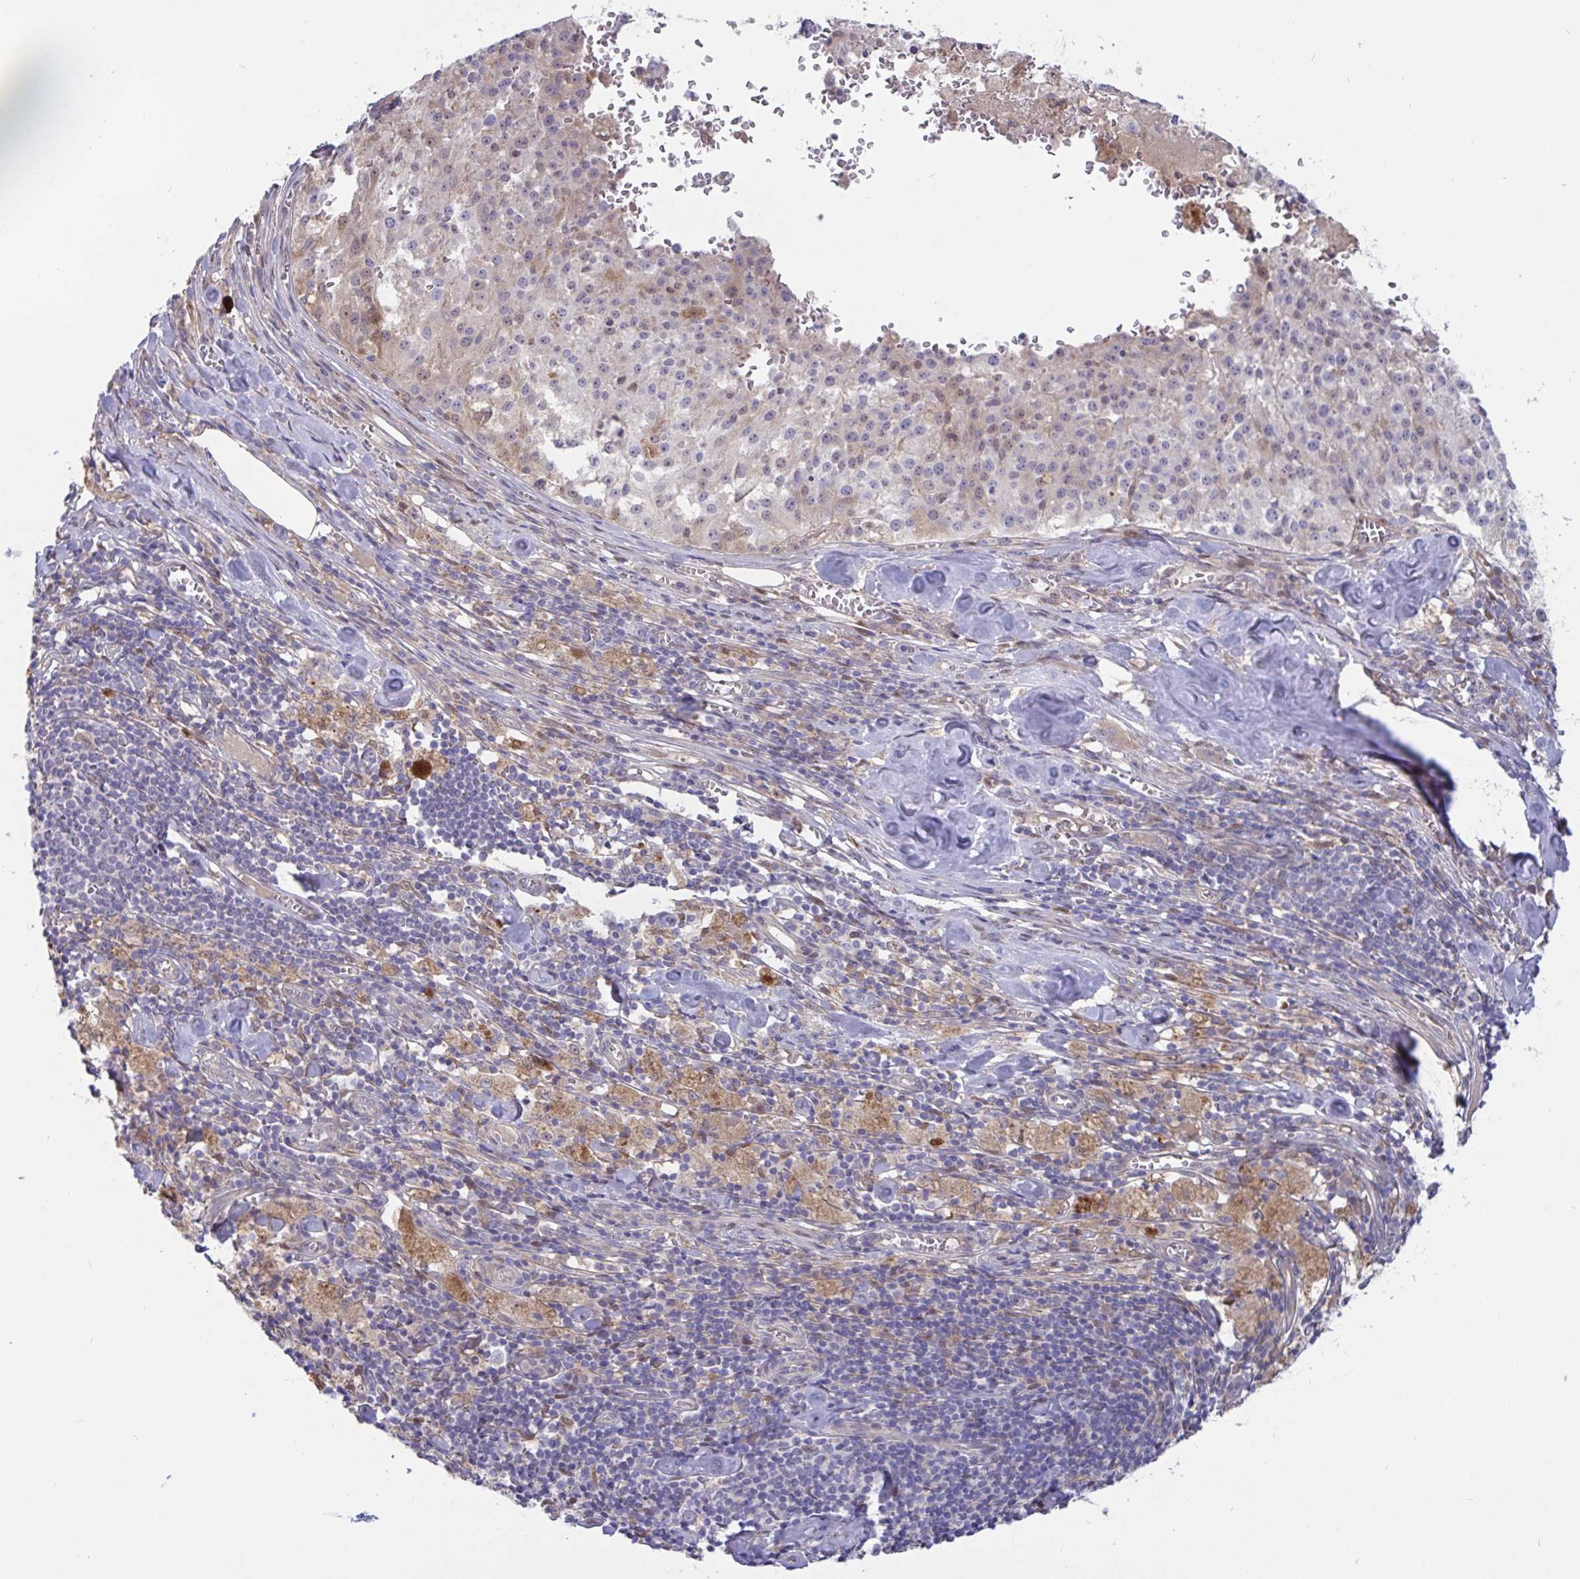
{"staining": {"intensity": "negative", "quantity": "none", "location": "none"}, "tissue": "melanoma", "cell_type": "Tumor cells", "image_type": "cancer", "snomed": [{"axis": "morphology", "description": "Malignant melanoma, Metastatic site"}, {"axis": "topography", "description": "Lymph node"}], "caption": "Immunohistochemistry image of neoplastic tissue: human malignant melanoma (metastatic site) stained with DAB exhibits no significant protein positivity in tumor cells.", "gene": "L3HYPDH", "patient": {"sex": "female", "age": 64}}